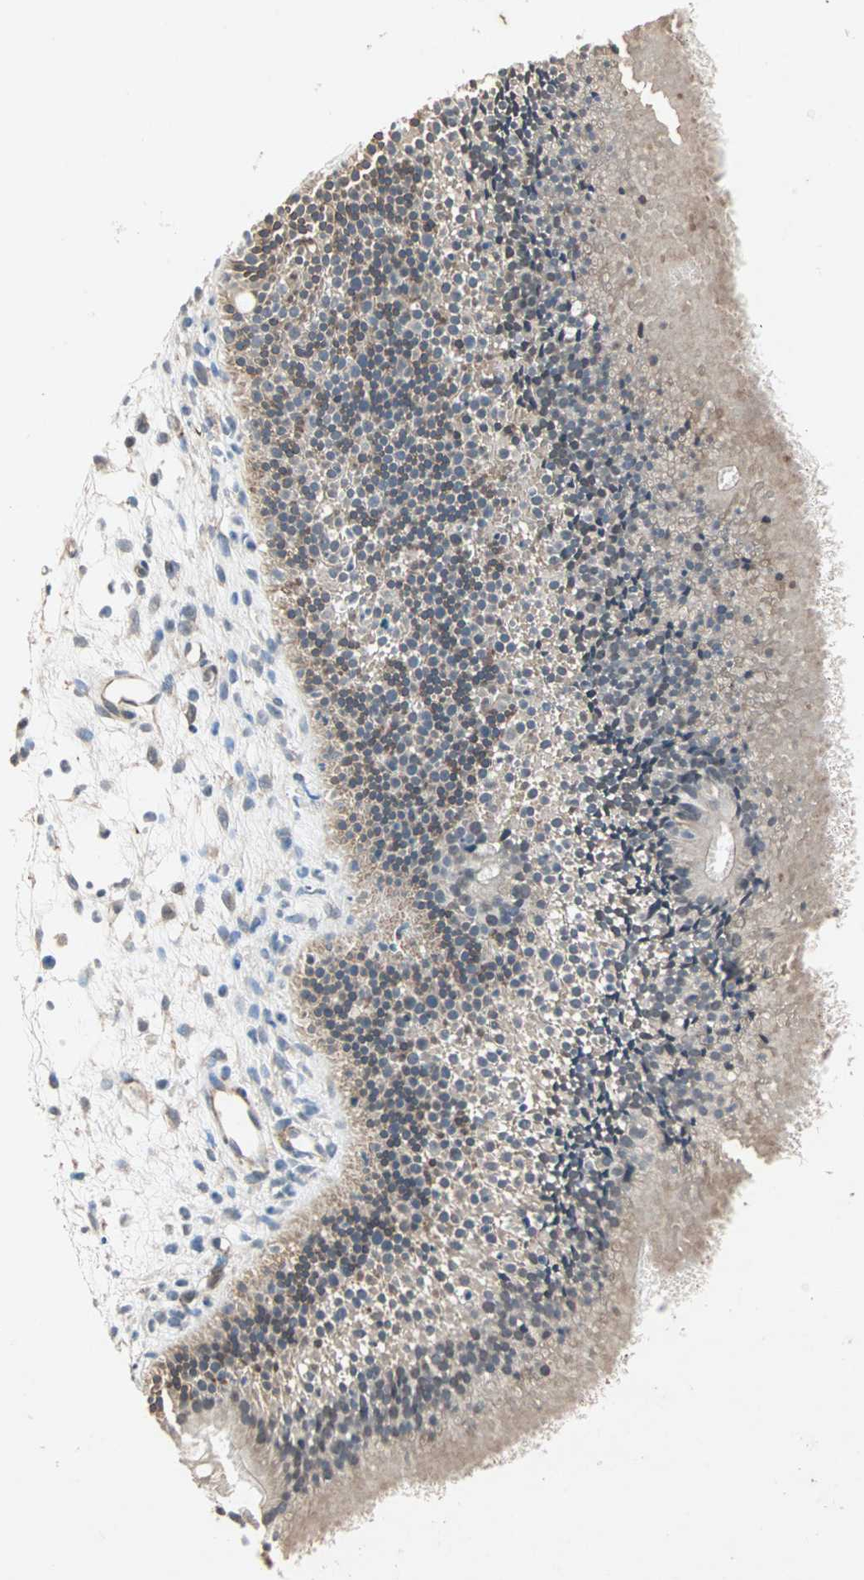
{"staining": {"intensity": "weak", "quantity": ">75%", "location": "cytoplasmic/membranous"}, "tissue": "nasopharynx", "cell_type": "Respiratory epithelial cells", "image_type": "normal", "snomed": [{"axis": "morphology", "description": "Normal tissue, NOS"}, {"axis": "topography", "description": "Nasopharynx"}], "caption": "Respiratory epithelial cells display low levels of weak cytoplasmic/membranous expression in approximately >75% of cells in normal human nasopharynx. Ihc stains the protein of interest in brown and the nuclei are stained blue.", "gene": "TRPV4", "patient": {"sex": "female", "age": 54}}